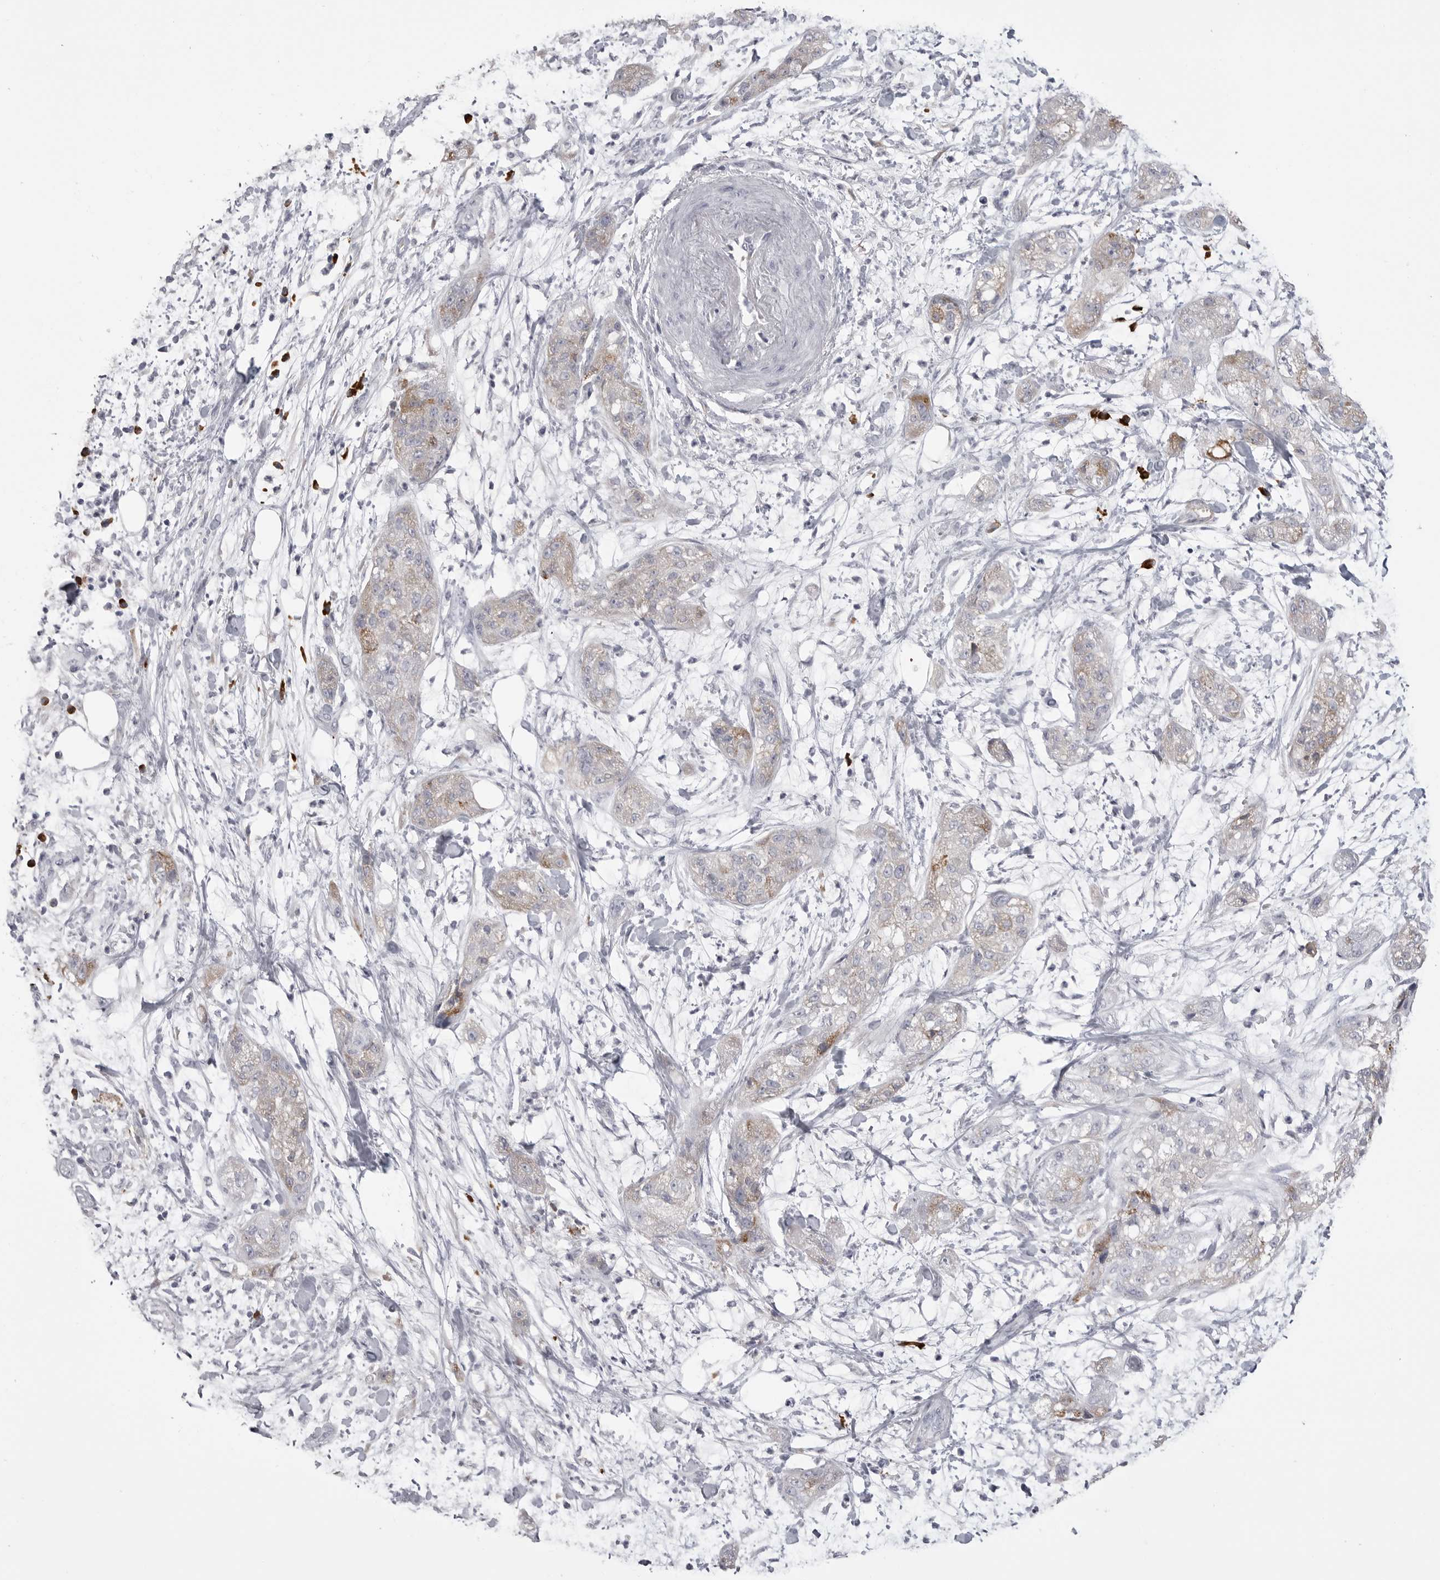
{"staining": {"intensity": "weak", "quantity": "<25%", "location": "cytoplasmic/membranous"}, "tissue": "pancreatic cancer", "cell_type": "Tumor cells", "image_type": "cancer", "snomed": [{"axis": "morphology", "description": "Adenocarcinoma, NOS"}, {"axis": "topography", "description": "Pancreas"}], "caption": "This is an immunohistochemistry photomicrograph of pancreatic cancer (adenocarcinoma). There is no staining in tumor cells.", "gene": "FKBP2", "patient": {"sex": "female", "age": 78}}